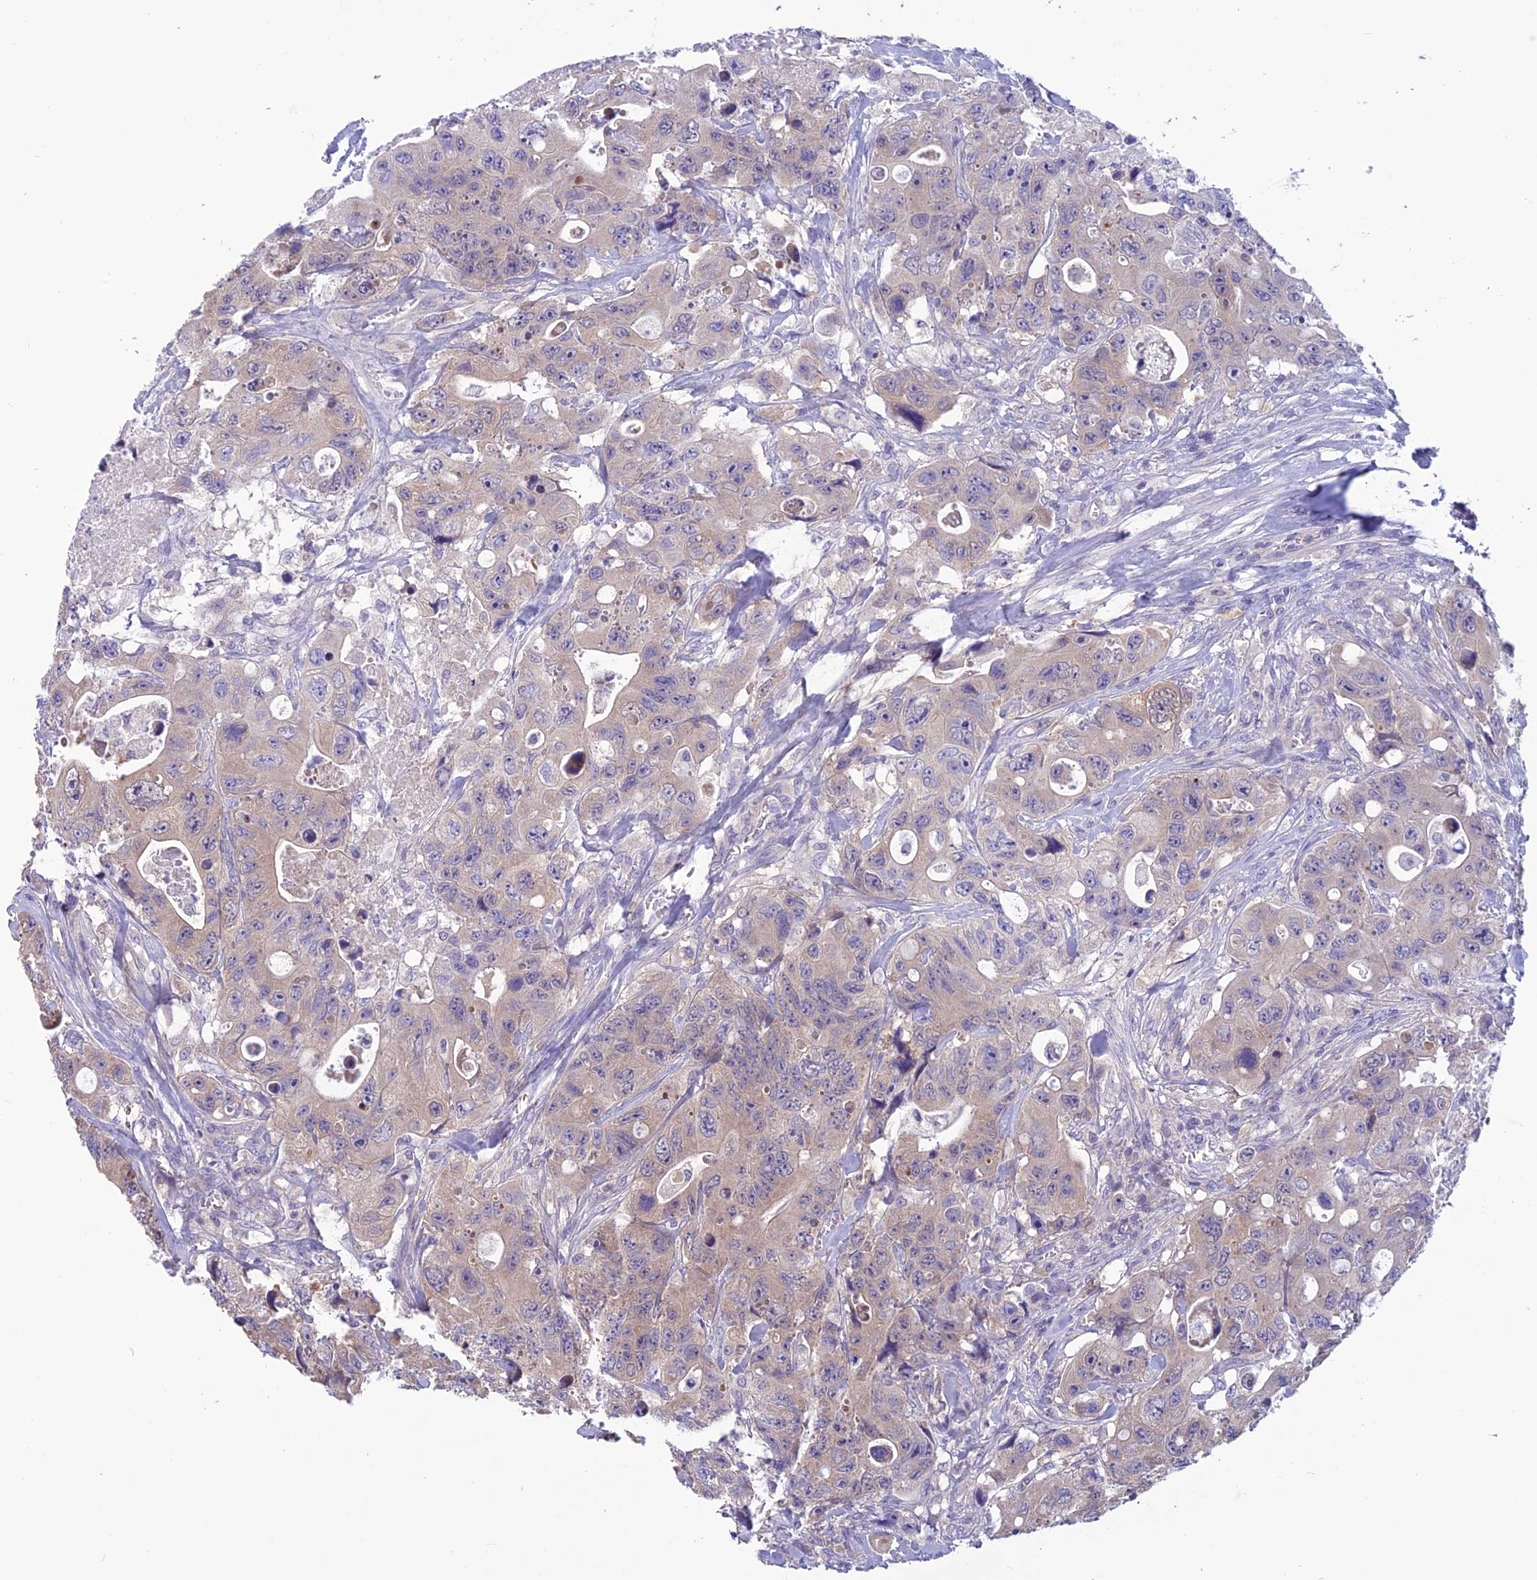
{"staining": {"intensity": "negative", "quantity": "none", "location": "none"}, "tissue": "colorectal cancer", "cell_type": "Tumor cells", "image_type": "cancer", "snomed": [{"axis": "morphology", "description": "Adenocarcinoma, NOS"}, {"axis": "topography", "description": "Colon"}], "caption": "Immunohistochemistry histopathology image of human colorectal cancer stained for a protein (brown), which shows no staining in tumor cells.", "gene": "PSMF1", "patient": {"sex": "female", "age": 46}}